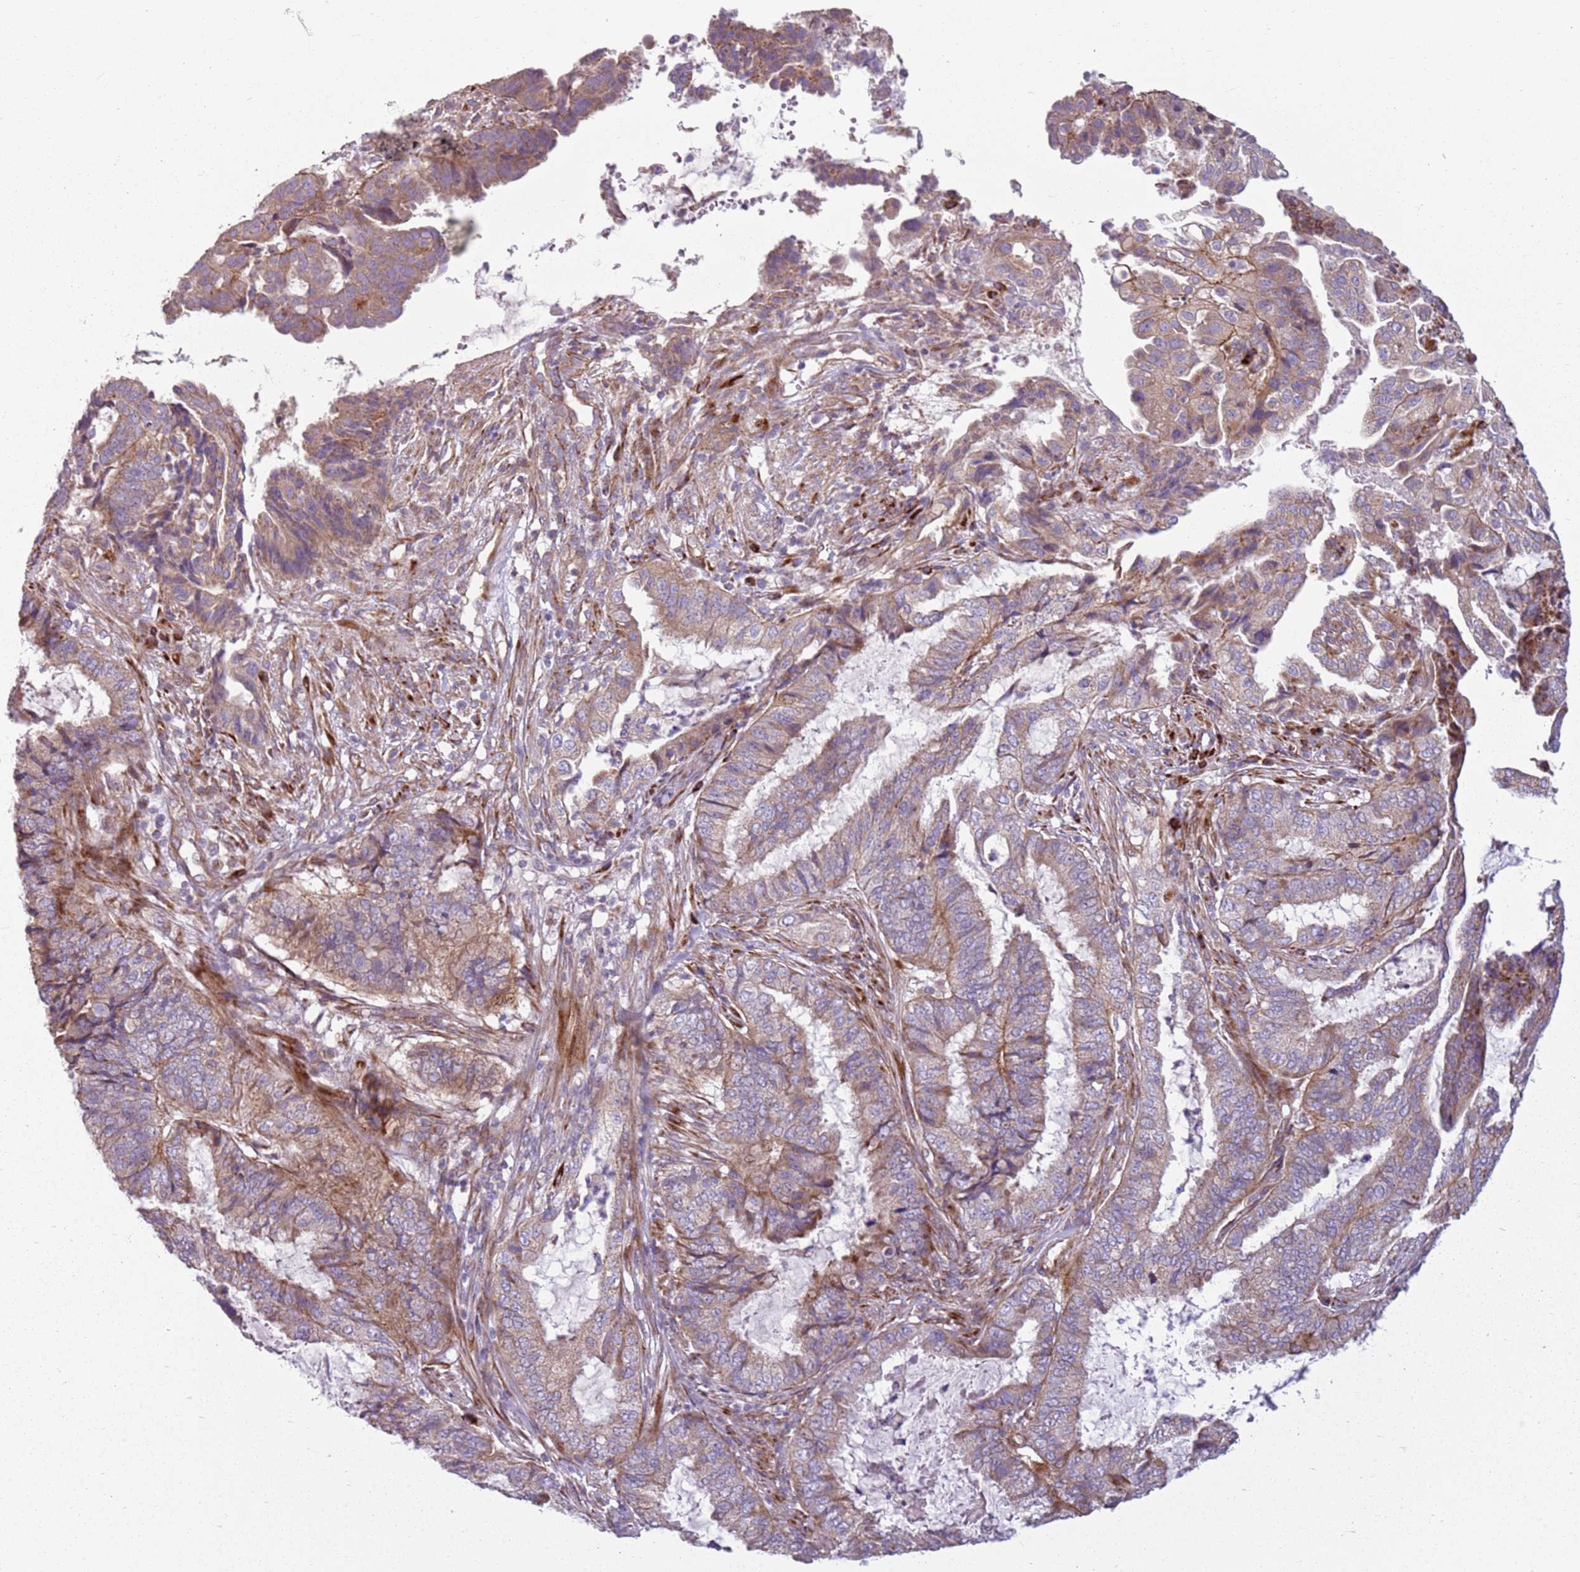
{"staining": {"intensity": "moderate", "quantity": "25%-75%", "location": "cytoplasmic/membranous"}, "tissue": "endometrial cancer", "cell_type": "Tumor cells", "image_type": "cancer", "snomed": [{"axis": "morphology", "description": "Adenocarcinoma, NOS"}, {"axis": "topography", "description": "Endometrium"}], "caption": "Tumor cells demonstrate medium levels of moderate cytoplasmic/membranous expression in approximately 25%-75% of cells in endometrial adenocarcinoma.", "gene": "TMEM200C", "patient": {"sex": "female", "age": 51}}